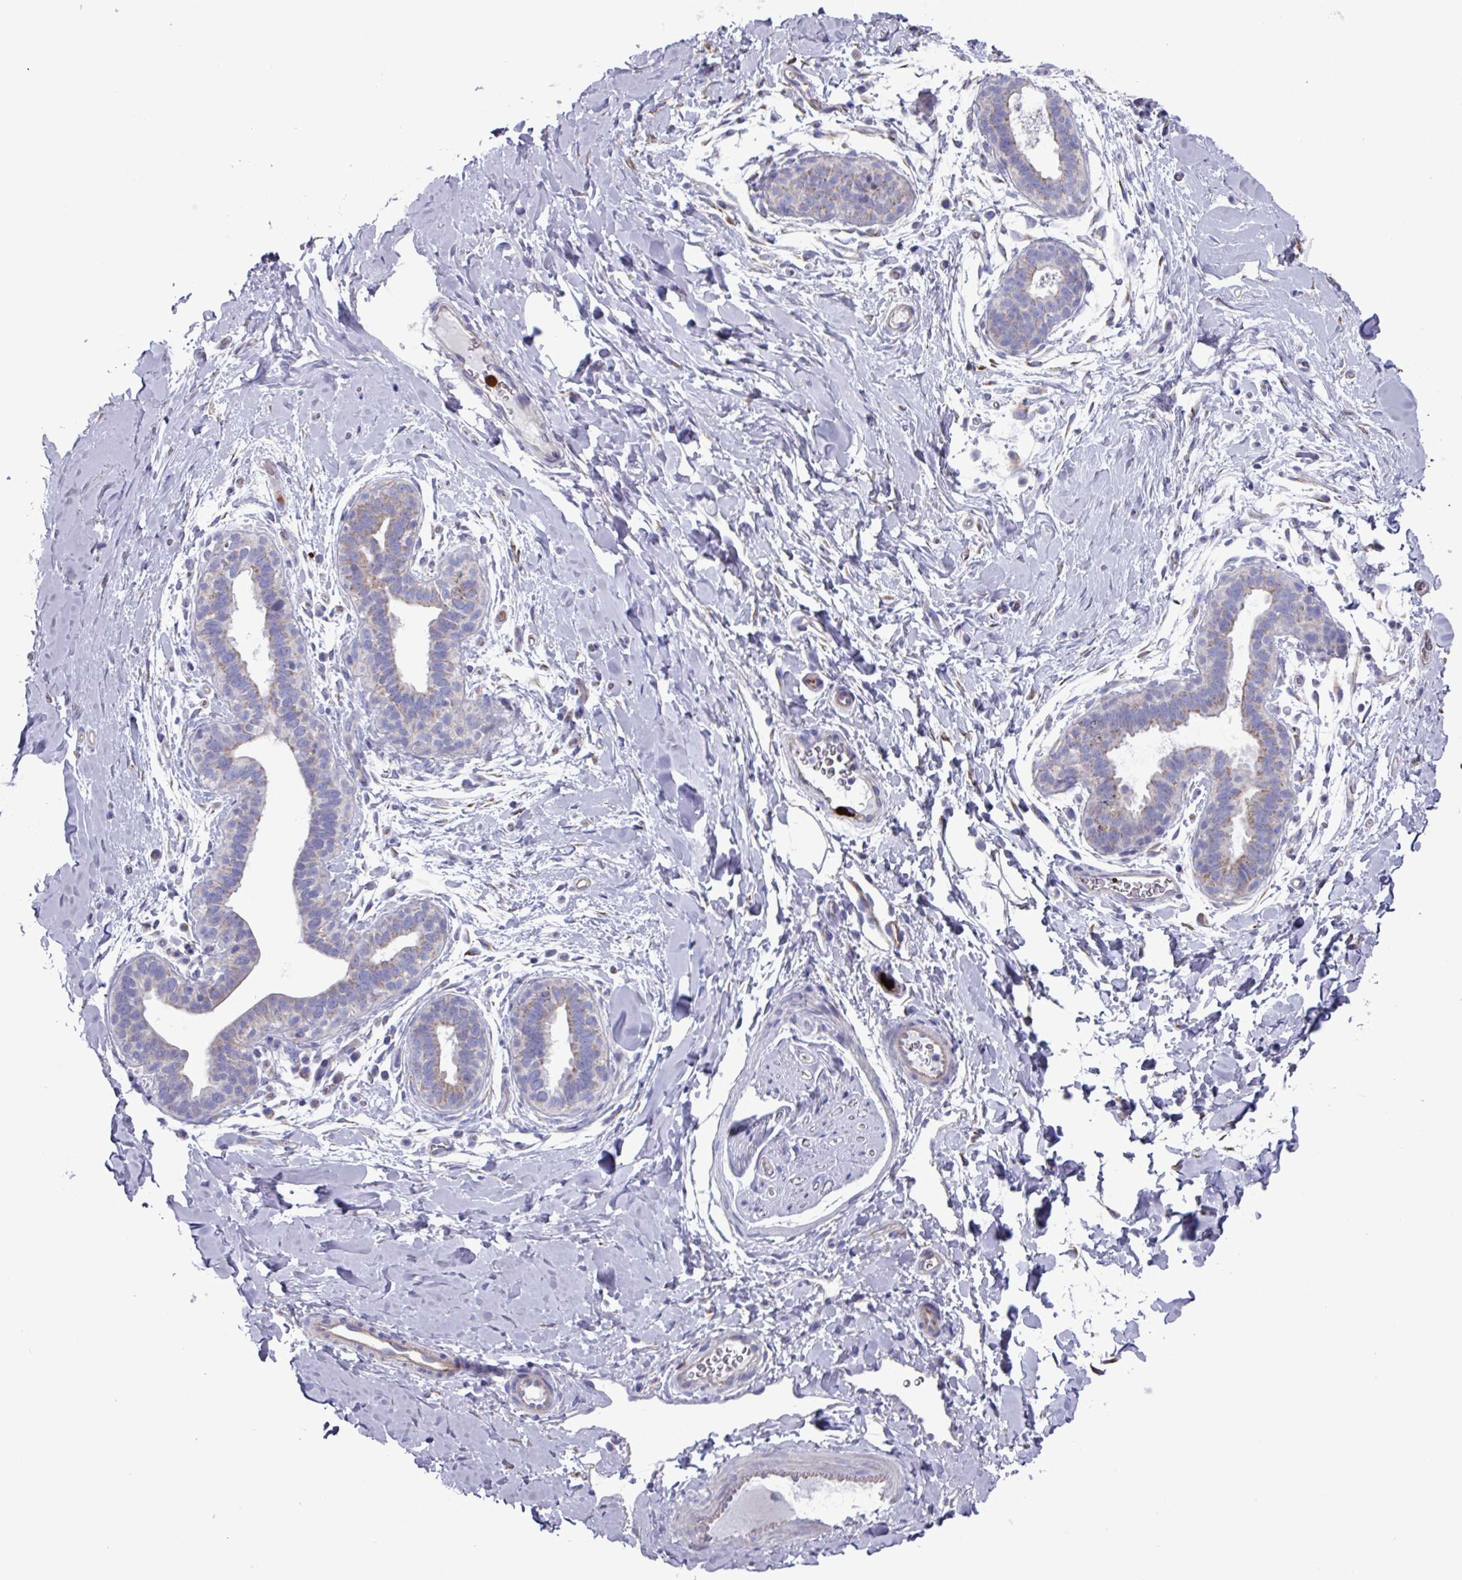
{"staining": {"intensity": "weak", "quantity": "25%-75%", "location": "cytoplasmic/membranous"}, "tissue": "adipose tissue", "cell_type": "Adipocytes", "image_type": "normal", "snomed": [{"axis": "morphology", "description": "Normal tissue, NOS"}, {"axis": "topography", "description": "Breast"}], "caption": "IHC staining of normal adipose tissue, which demonstrates low levels of weak cytoplasmic/membranous positivity in approximately 25%-75% of adipocytes indicating weak cytoplasmic/membranous protein staining. The staining was performed using DAB (3,3'-diaminobenzidine) (brown) for protein detection and nuclei were counterstained in hematoxylin (blue).", "gene": "UQCC2", "patient": {"sex": "female", "age": 26}}